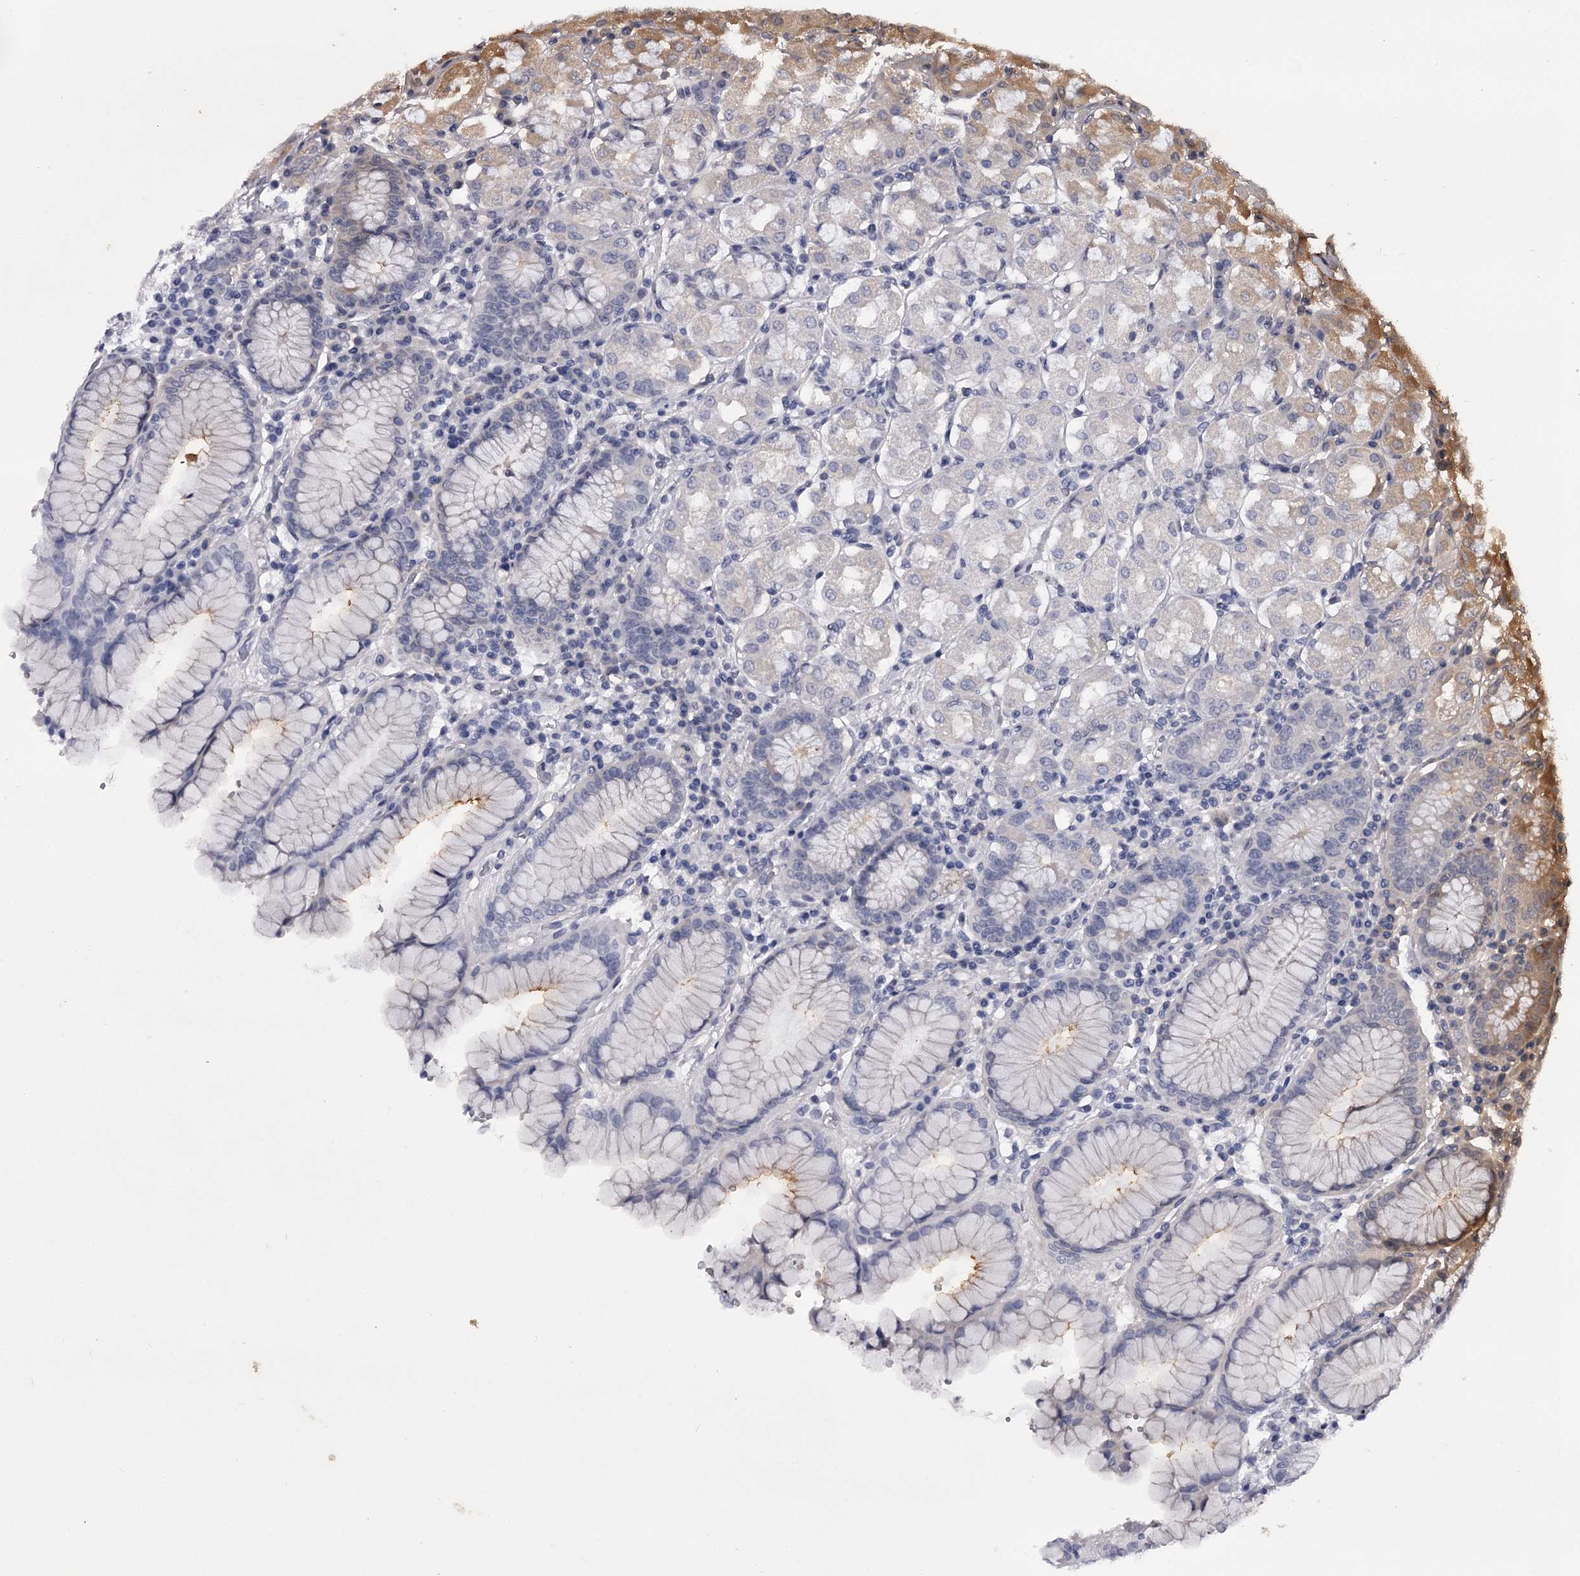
{"staining": {"intensity": "negative", "quantity": "none", "location": "none"}, "tissue": "stomach", "cell_type": "Glandular cells", "image_type": "normal", "snomed": [{"axis": "morphology", "description": "Normal tissue, NOS"}, {"axis": "topography", "description": "Stomach"}, {"axis": "topography", "description": "Stomach, lower"}], "caption": "Glandular cells are negative for brown protein staining in benign stomach.", "gene": "OVOL2", "patient": {"sex": "female", "age": 56}}